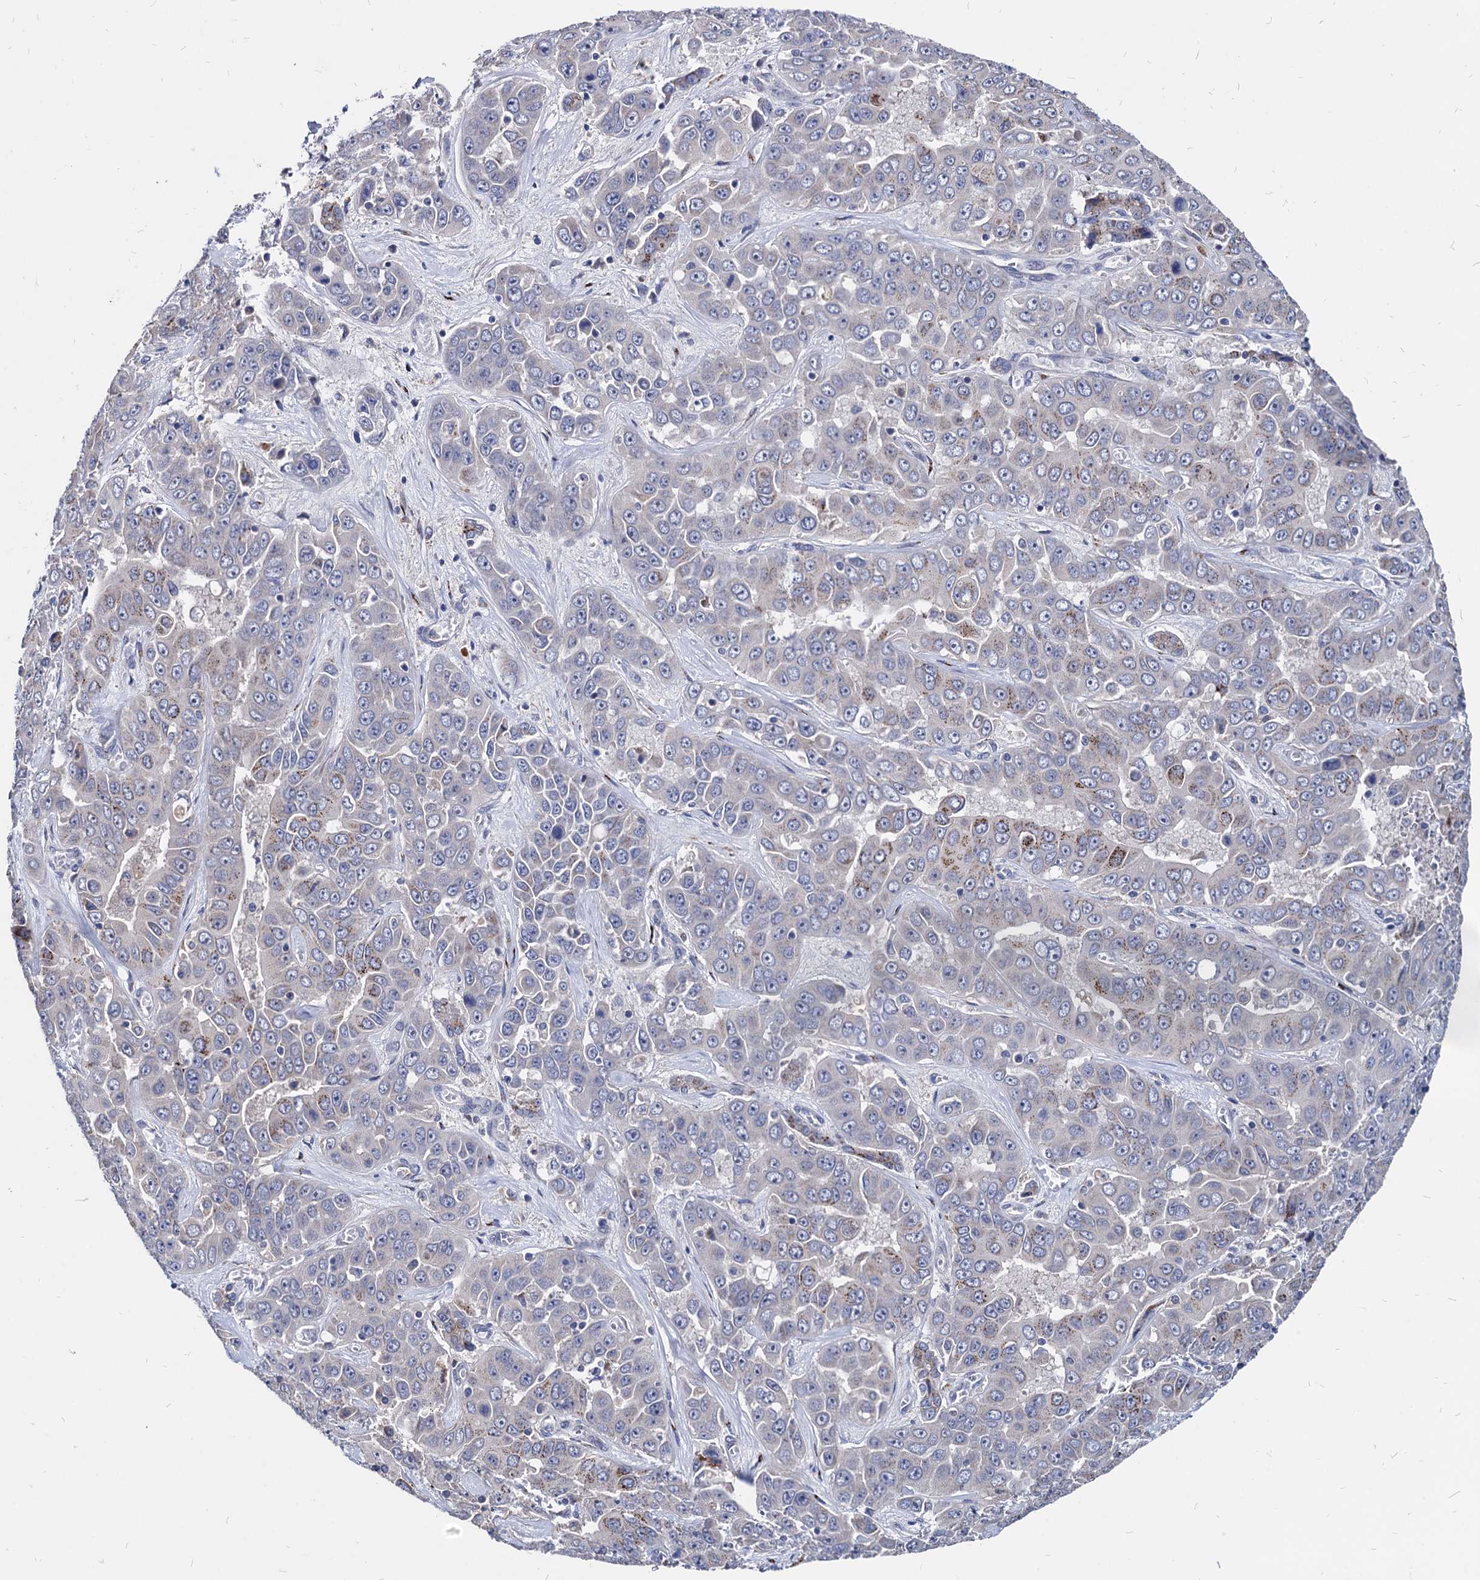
{"staining": {"intensity": "moderate", "quantity": "<25%", "location": "cytoplasmic/membranous"}, "tissue": "liver cancer", "cell_type": "Tumor cells", "image_type": "cancer", "snomed": [{"axis": "morphology", "description": "Cholangiocarcinoma"}, {"axis": "topography", "description": "Liver"}], "caption": "A high-resolution image shows immunohistochemistry staining of liver cancer (cholangiocarcinoma), which shows moderate cytoplasmic/membranous positivity in approximately <25% of tumor cells. (DAB IHC, brown staining for protein, blue staining for nuclei).", "gene": "ESD", "patient": {"sex": "female", "age": 52}}